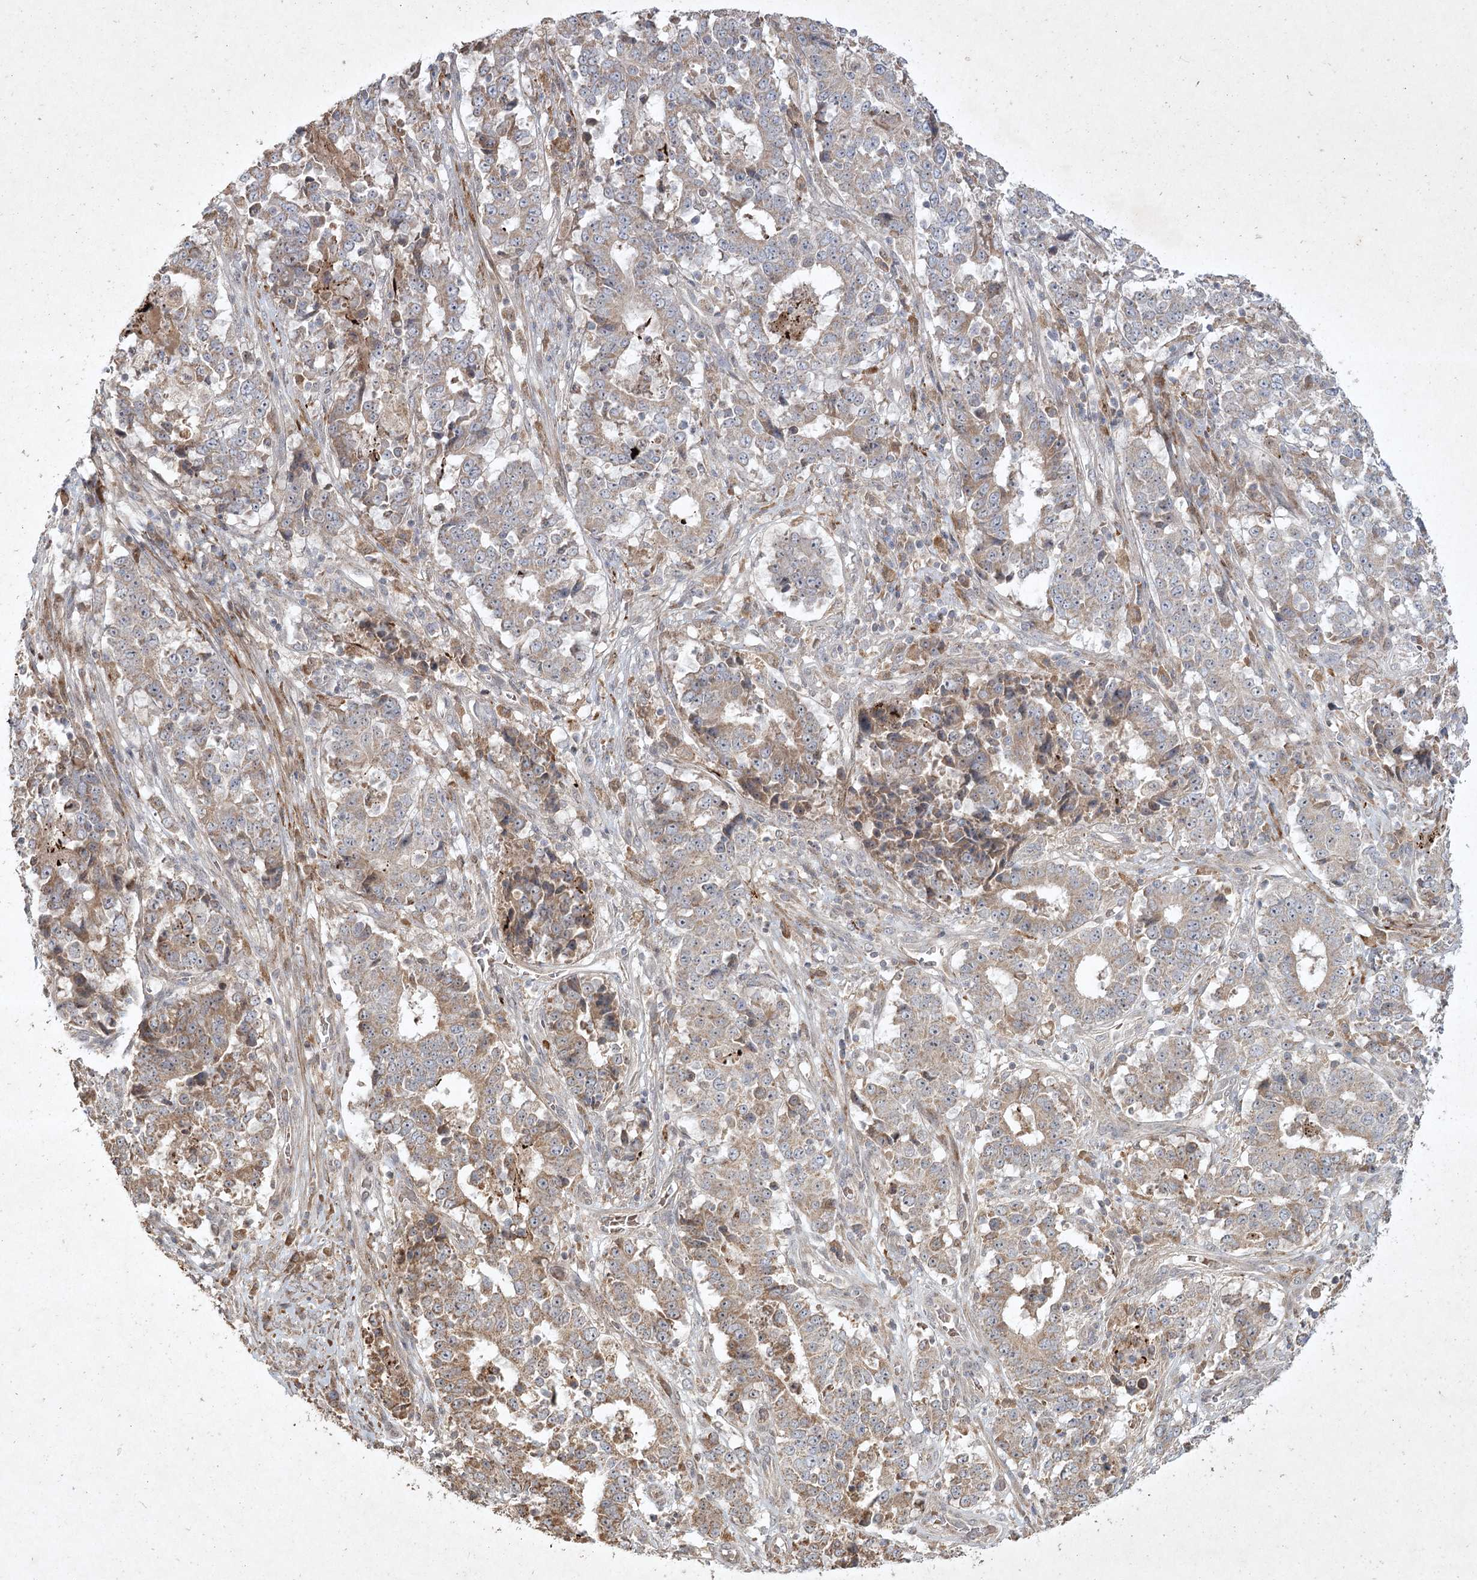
{"staining": {"intensity": "weak", "quantity": ">75%", "location": "cytoplasmic/membranous"}, "tissue": "stomach cancer", "cell_type": "Tumor cells", "image_type": "cancer", "snomed": [{"axis": "morphology", "description": "Adenocarcinoma, NOS"}, {"axis": "topography", "description": "Stomach"}], "caption": "Weak cytoplasmic/membranous protein positivity is seen in approximately >75% of tumor cells in stomach adenocarcinoma.", "gene": "KBTBD4", "patient": {"sex": "male", "age": 59}}